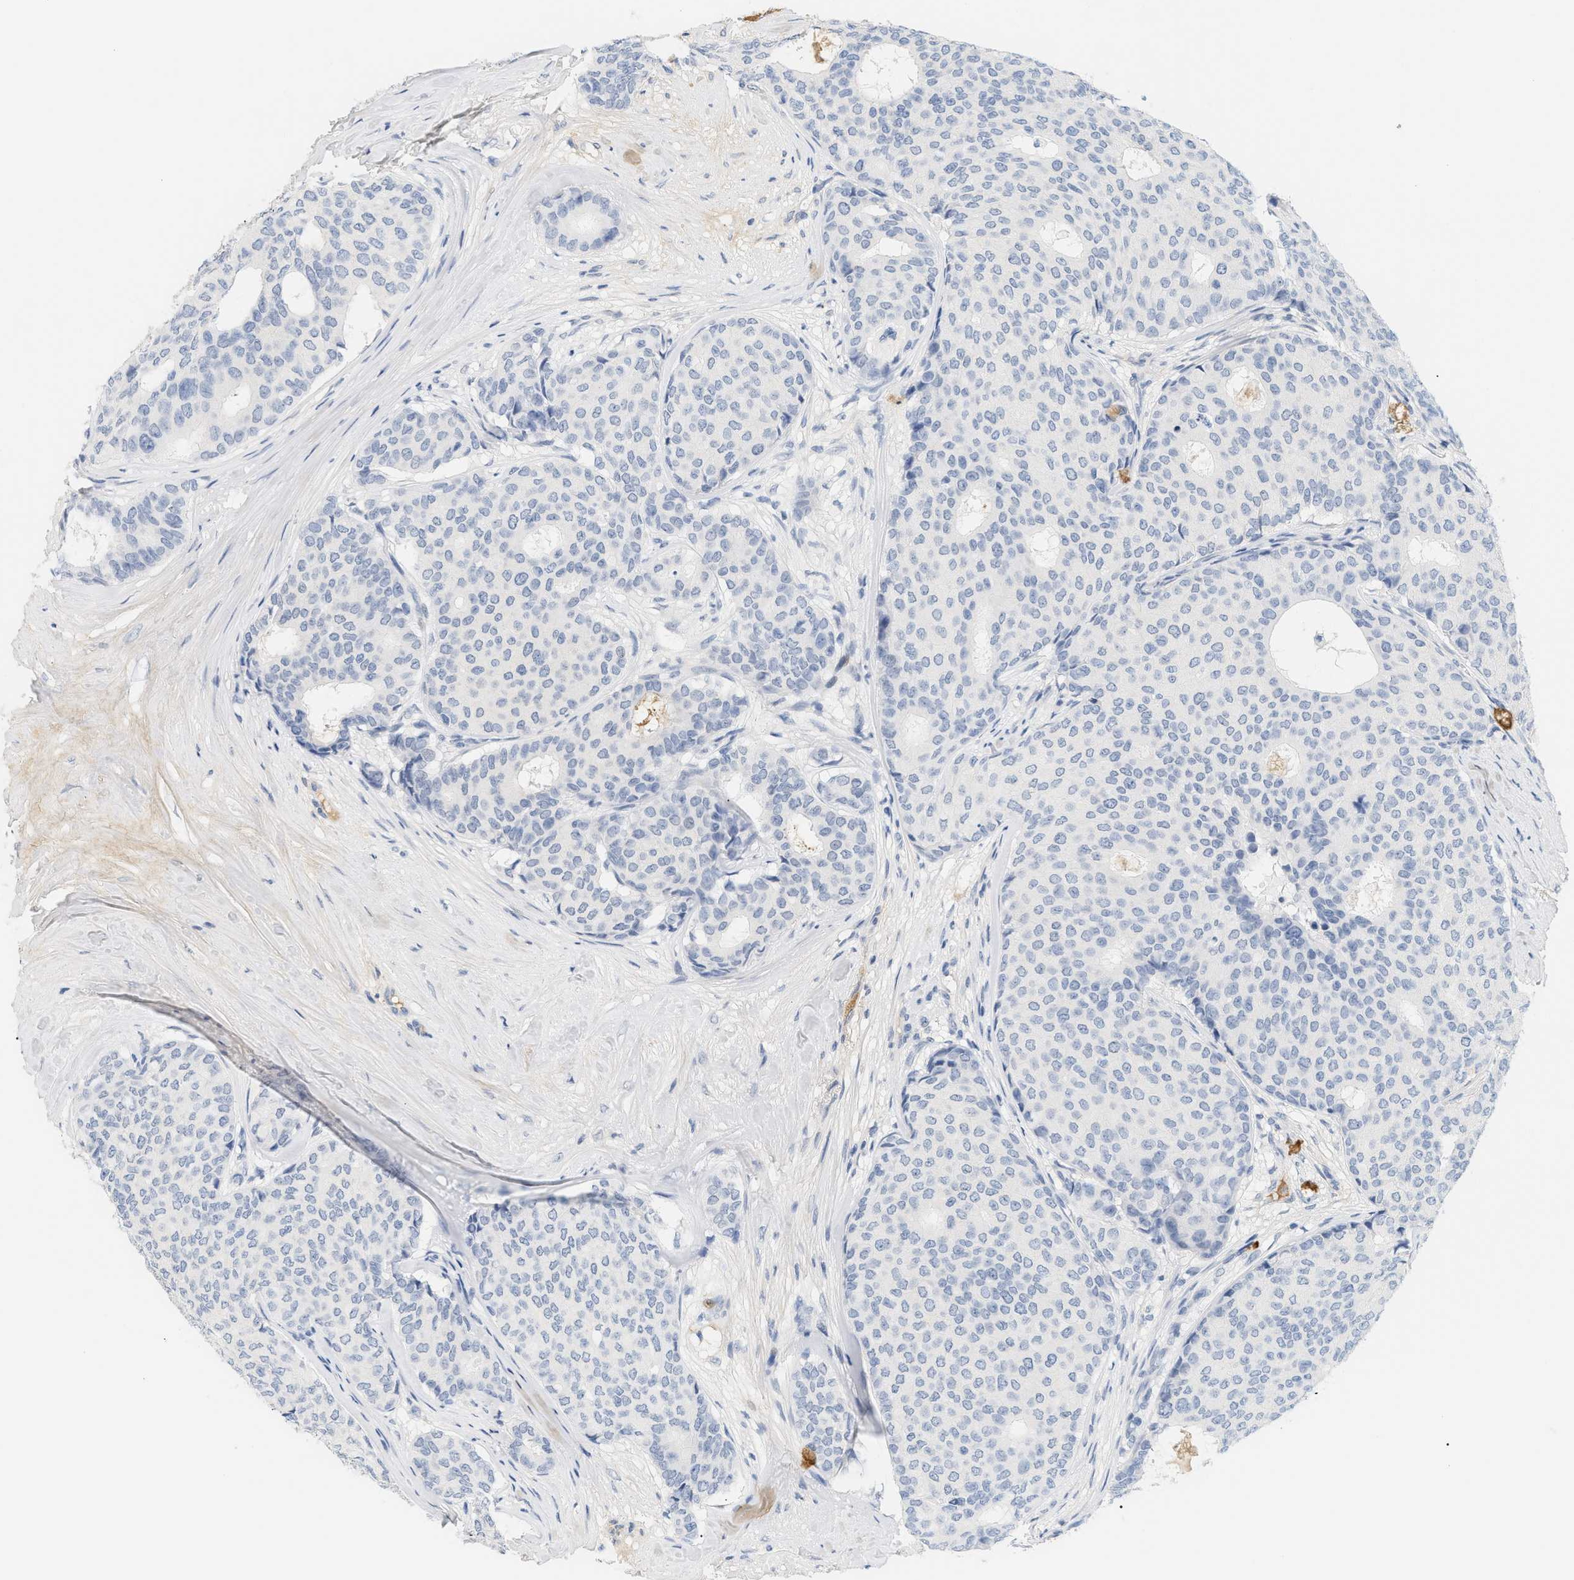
{"staining": {"intensity": "negative", "quantity": "none", "location": "none"}, "tissue": "breast cancer", "cell_type": "Tumor cells", "image_type": "cancer", "snomed": [{"axis": "morphology", "description": "Duct carcinoma"}, {"axis": "topography", "description": "Breast"}], "caption": "Tumor cells show no significant protein expression in invasive ductal carcinoma (breast).", "gene": "CFH", "patient": {"sex": "female", "age": 75}}